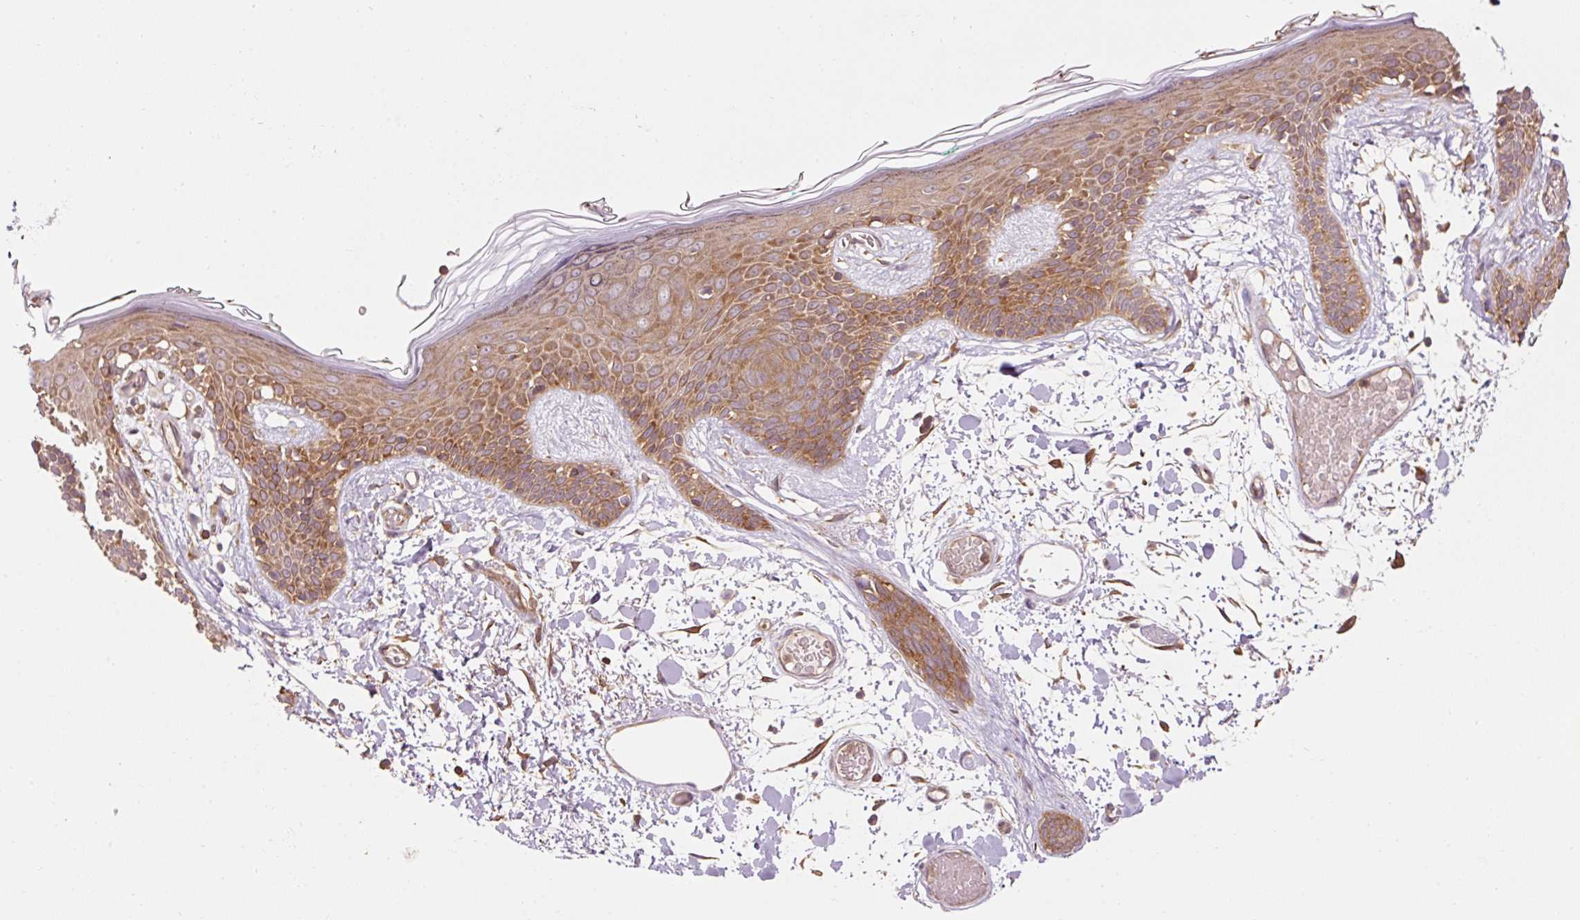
{"staining": {"intensity": "moderate", "quantity": ">75%", "location": "cytoplasmic/membranous"}, "tissue": "skin", "cell_type": "Fibroblasts", "image_type": "normal", "snomed": [{"axis": "morphology", "description": "Normal tissue, NOS"}, {"axis": "topography", "description": "Skin"}], "caption": "Fibroblasts demonstrate moderate cytoplasmic/membranous staining in approximately >75% of cells in normal skin.", "gene": "PDAP1", "patient": {"sex": "male", "age": 79}}